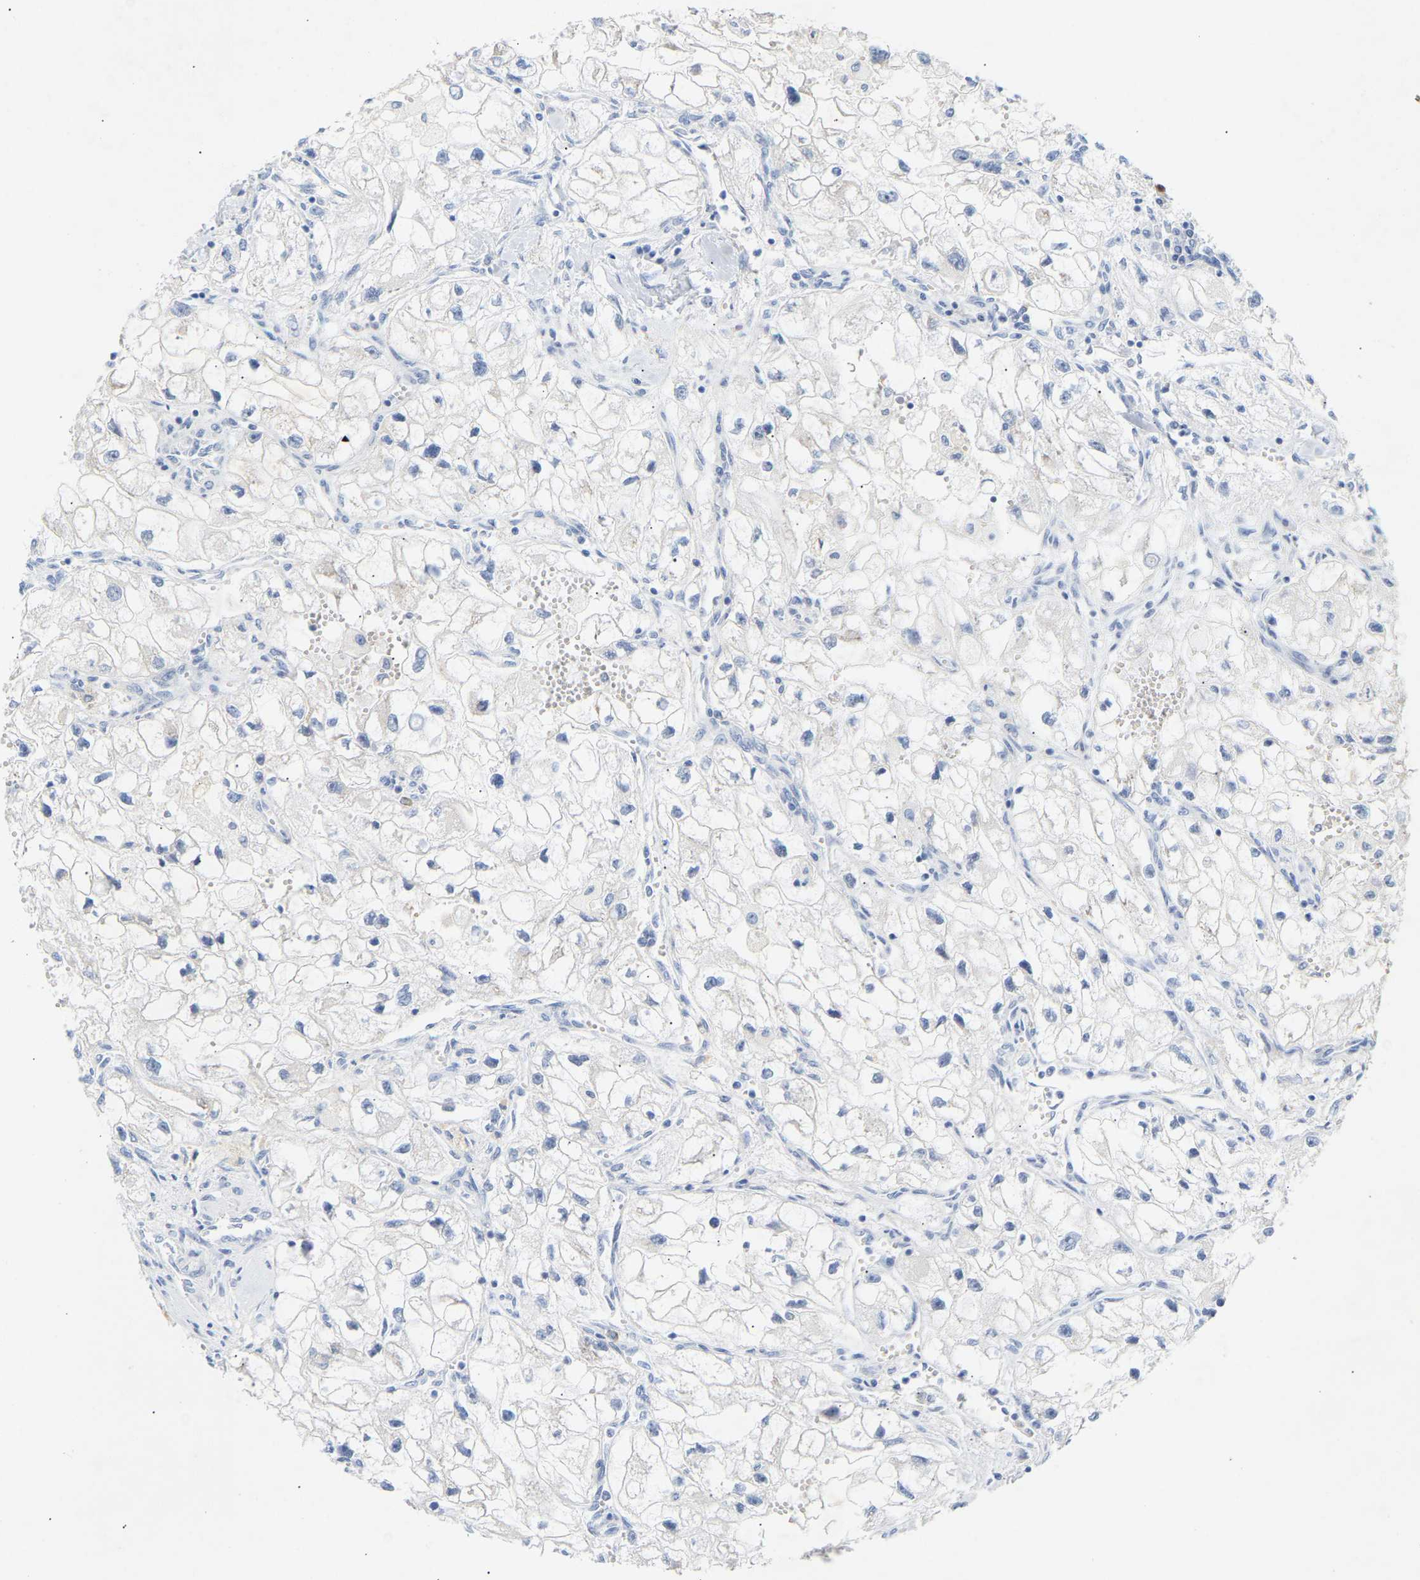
{"staining": {"intensity": "negative", "quantity": "none", "location": "none"}, "tissue": "renal cancer", "cell_type": "Tumor cells", "image_type": "cancer", "snomed": [{"axis": "morphology", "description": "Adenocarcinoma, NOS"}, {"axis": "topography", "description": "Kidney"}], "caption": "Immunohistochemical staining of human renal cancer shows no significant expression in tumor cells.", "gene": "PEX1", "patient": {"sex": "female", "age": 70}}